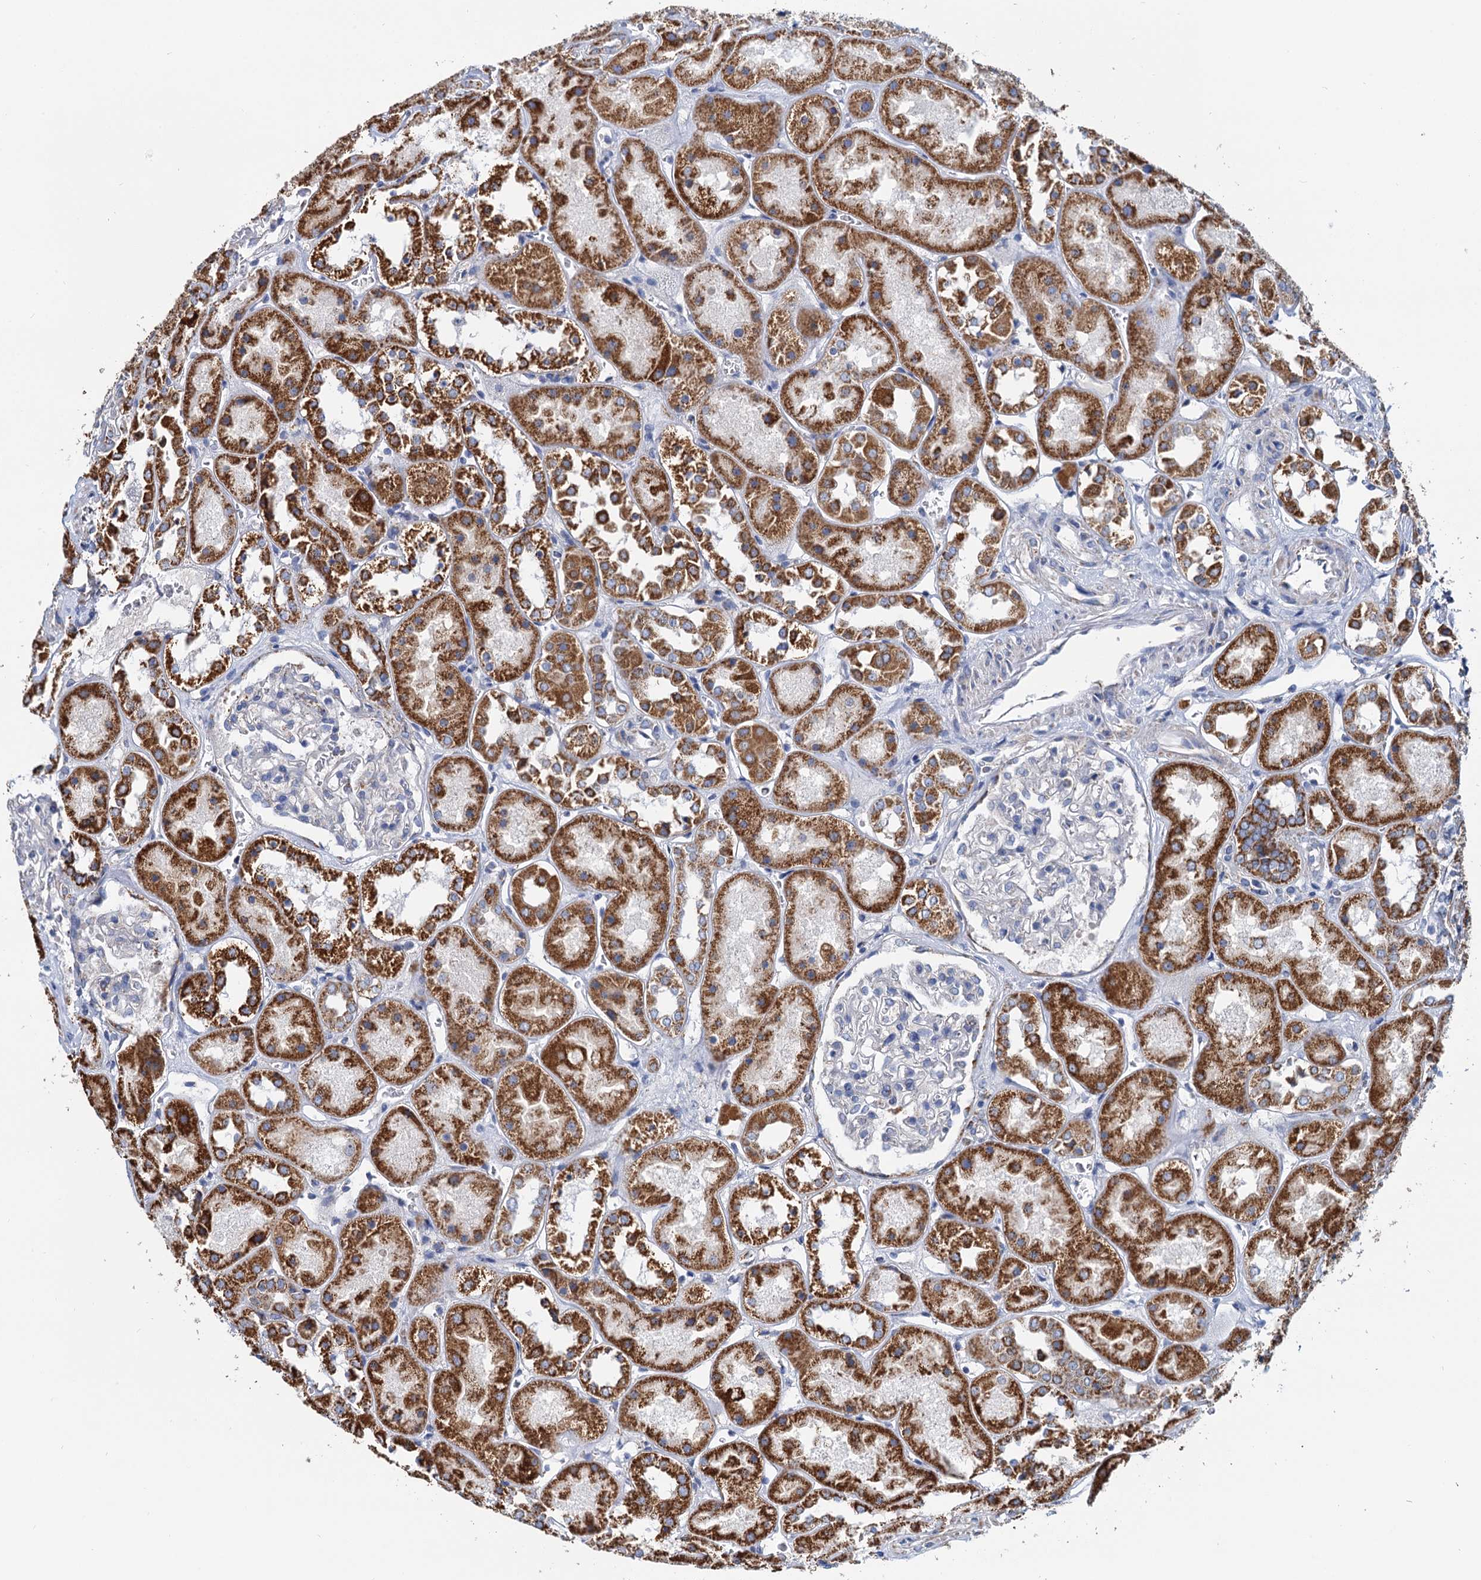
{"staining": {"intensity": "negative", "quantity": "none", "location": "none"}, "tissue": "kidney", "cell_type": "Cells in glomeruli", "image_type": "normal", "snomed": [{"axis": "morphology", "description": "Normal tissue, NOS"}, {"axis": "topography", "description": "Kidney"}], "caption": "DAB (3,3'-diaminobenzidine) immunohistochemical staining of normal kidney exhibits no significant staining in cells in glomeruli.", "gene": "CCP110", "patient": {"sex": "male", "age": 70}}